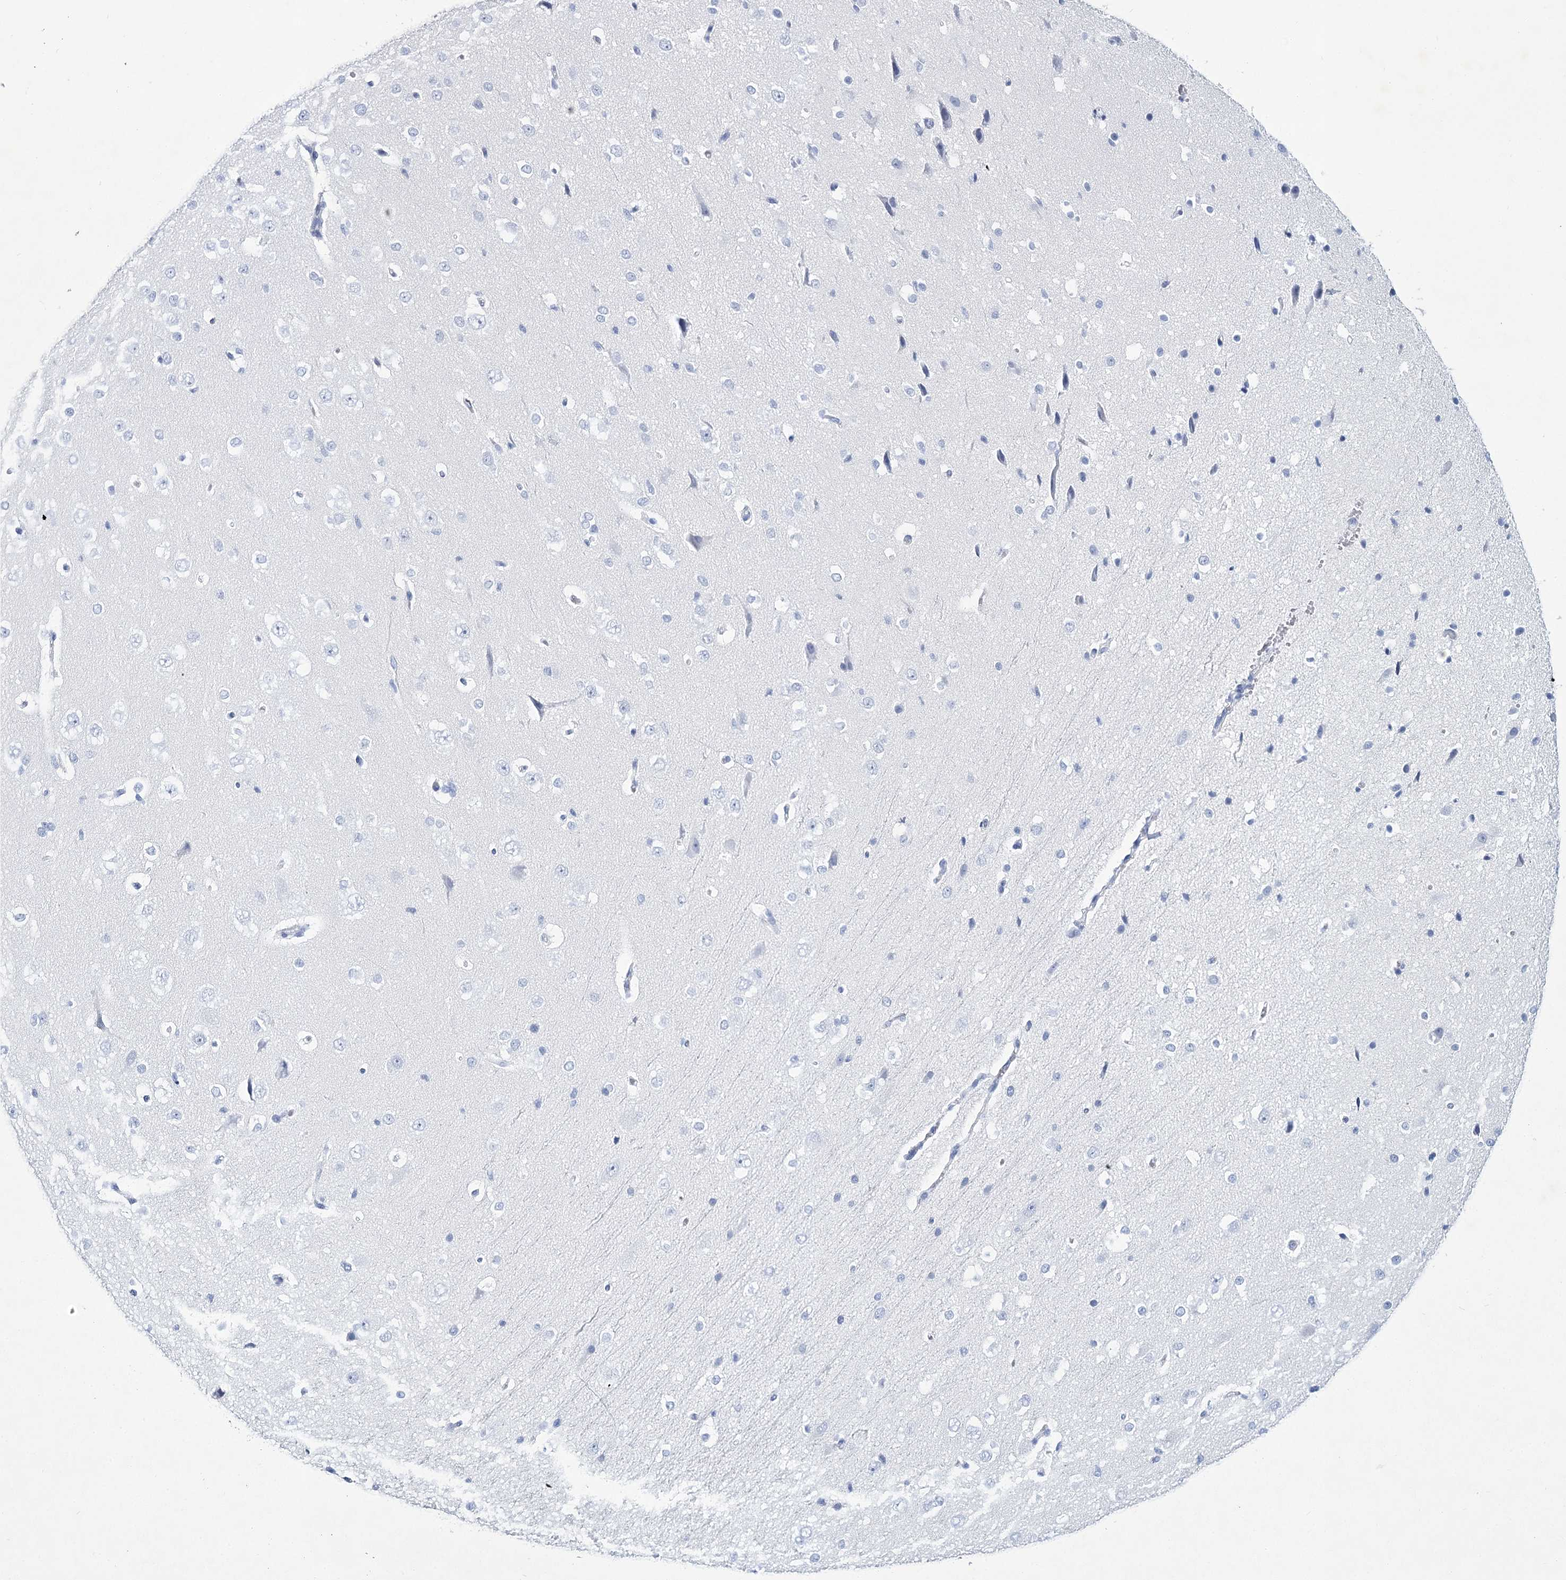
{"staining": {"intensity": "negative", "quantity": "none", "location": "none"}, "tissue": "cerebral cortex", "cell_type": "Endothelial cells", "image_type": "normal", "snomed": [{"axis": "morphology", "description": "Normal tissue, NOS"}, {"axis": "morphology", "description": "Developmental malformation"}, {"axis": "topography", "description": "Cerebral cortex"}], "caption": "This is a image of IHC staining of normal cerebral cortex, which shows no staining in endothelial cells.", "gene": "RNF186", "patient": {"sex": "female", "age": 30}}